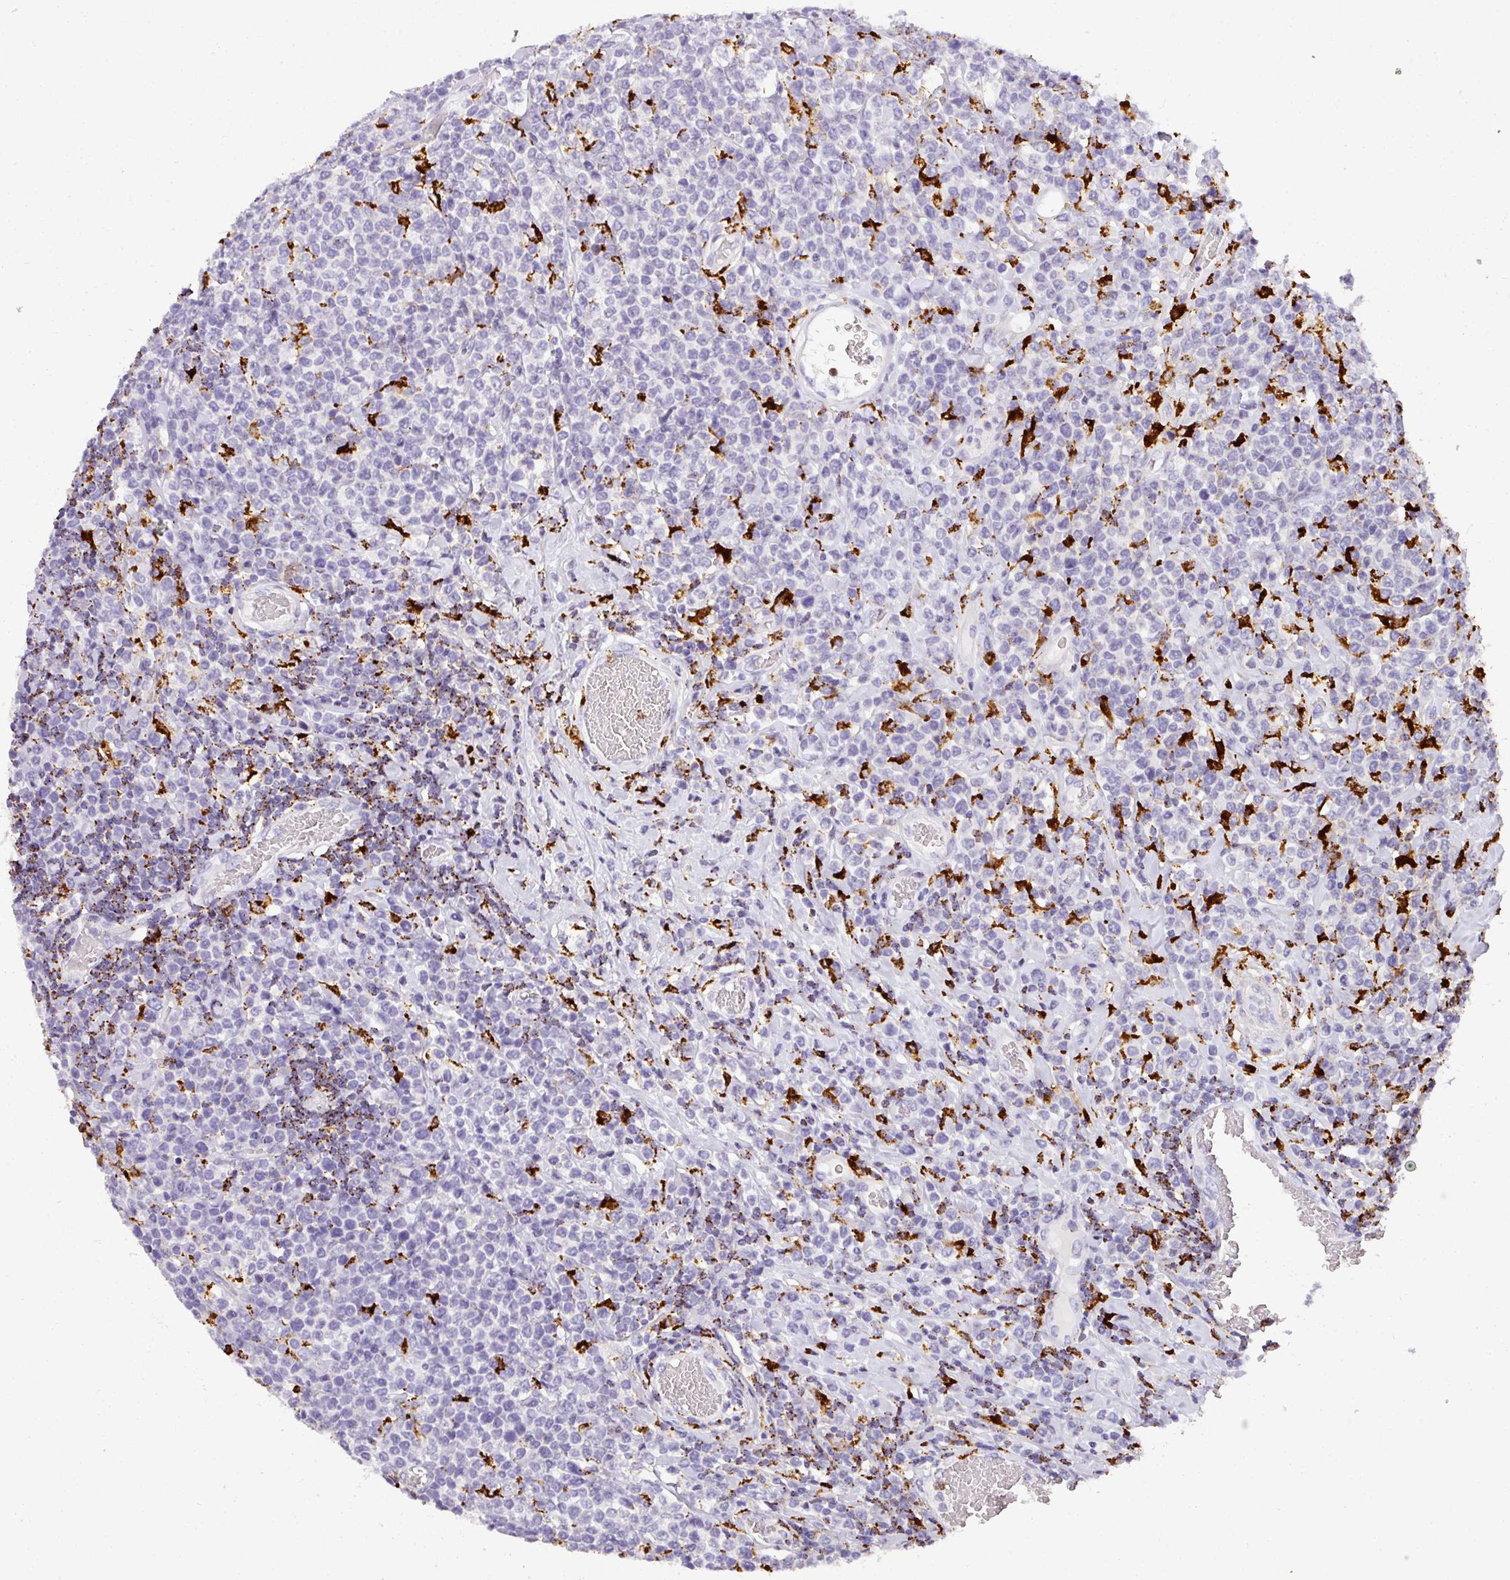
{"staining": {"intensity": "negative", "quantity": "none", "location": "none"}, "tissue": "lymphoma", "cell_type": "Tumor cells", "image_type": "cancer", "snomed": [{"axis": "morphology", "description": "Malignant lymphoma, non-Hodgkin's type, High grade"}, {"axis": "topography", "description": "Soft tissue"}], "caption": "Protein analysis of lymphoma exhibits no significant positivity in tumor cells.", "gene": "MMACHC", "patient": {"sex": "female", "age": 56}}